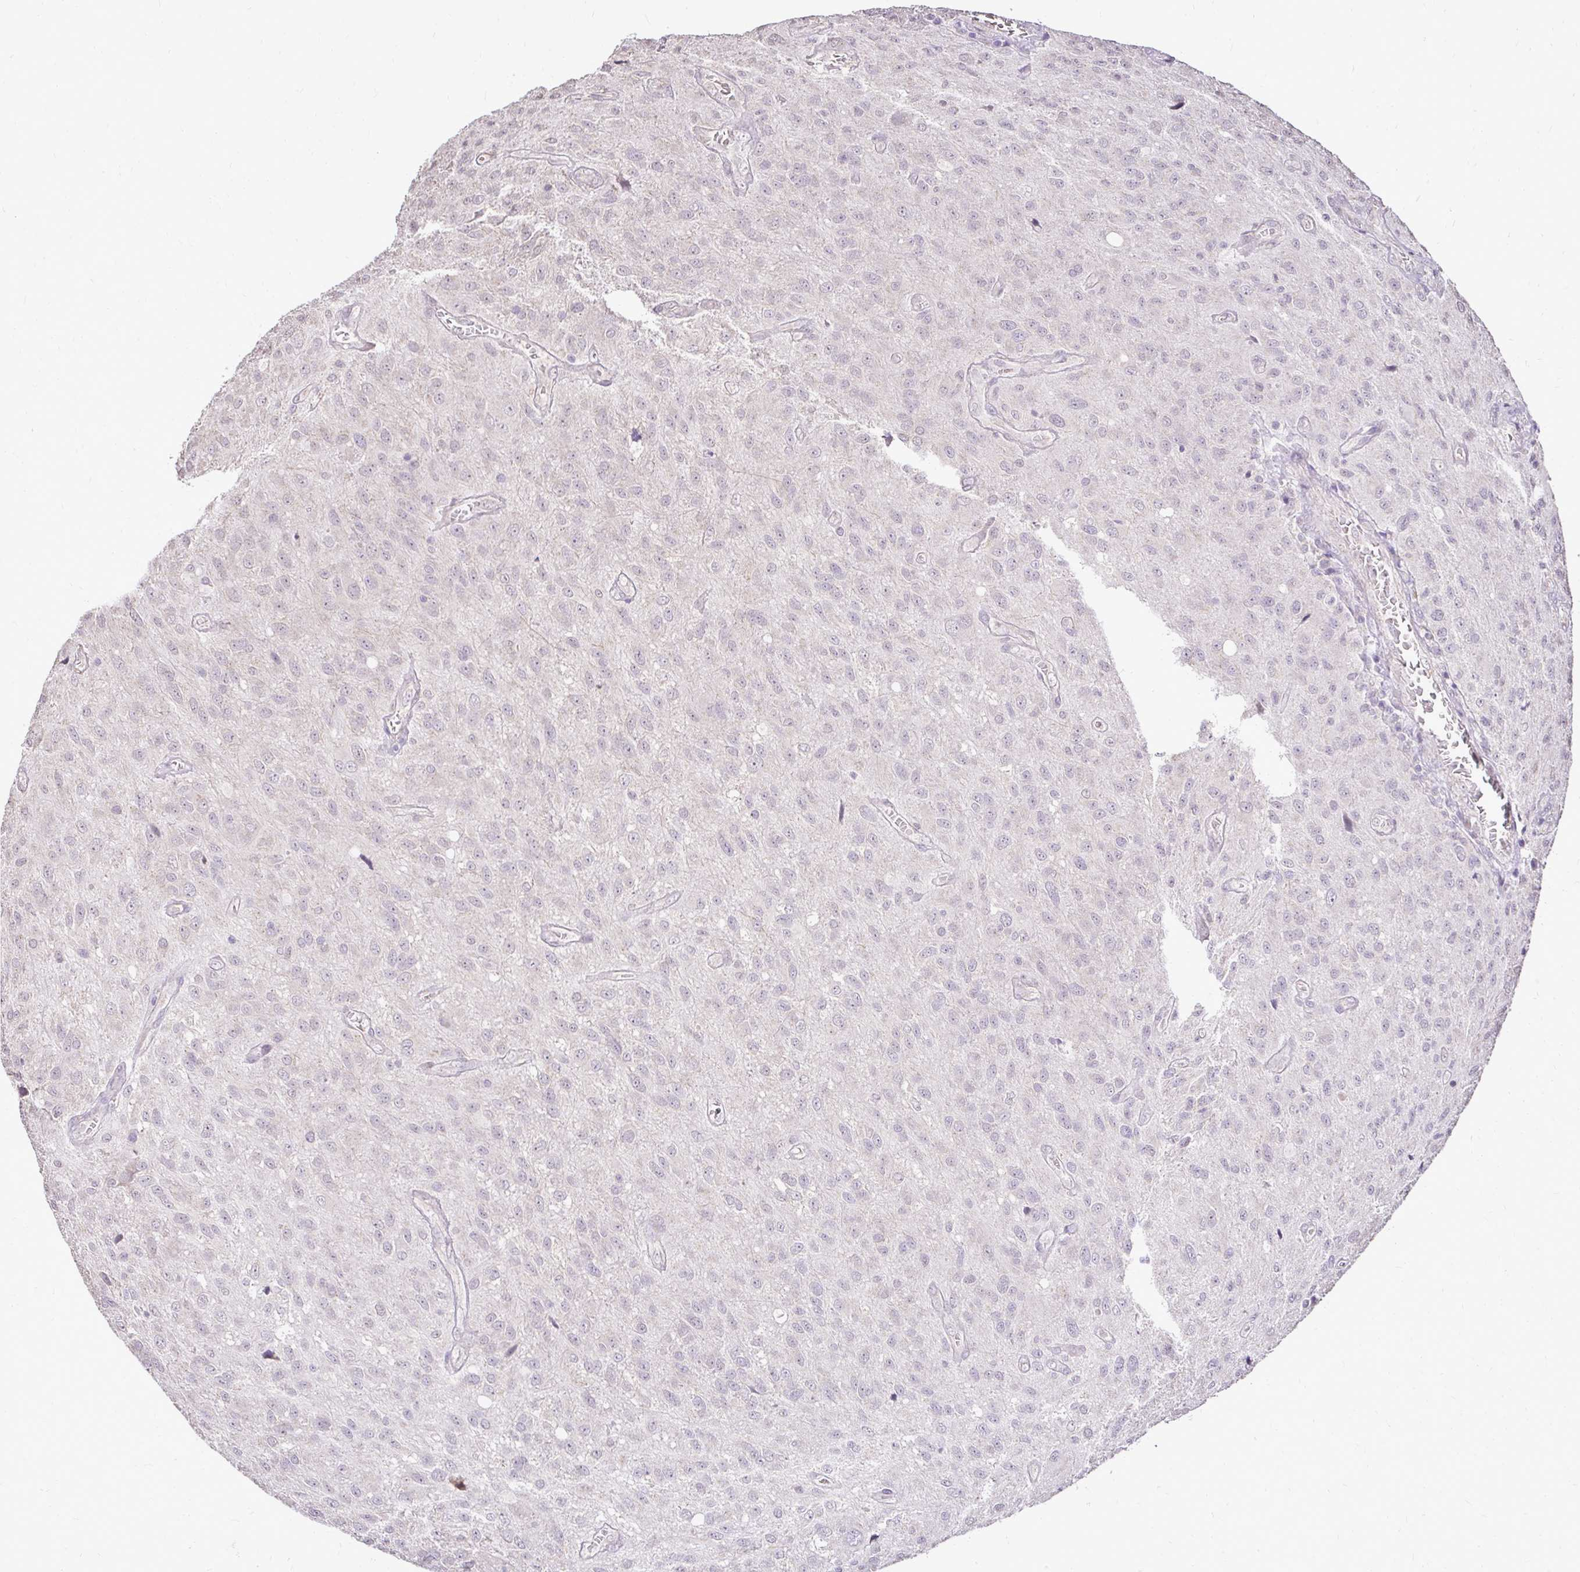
{"staining": {"intensity": "negative", "quantity": "none", "location": "none"}, "tissue": "glioma", "cell_type": "Tumor cells", "image_type": "cancer", "snomed": [{"axis": "morphology", "description": "Glioma, malignant, Low grade"}, {"axis": "topography", "description": "Brain"}], "caption": "Immunohistochemical staining of glioma displays no significant expression in tumor cells.", "gene": "KIAA1210", "patient": {"sex": "male", "age": 66}}